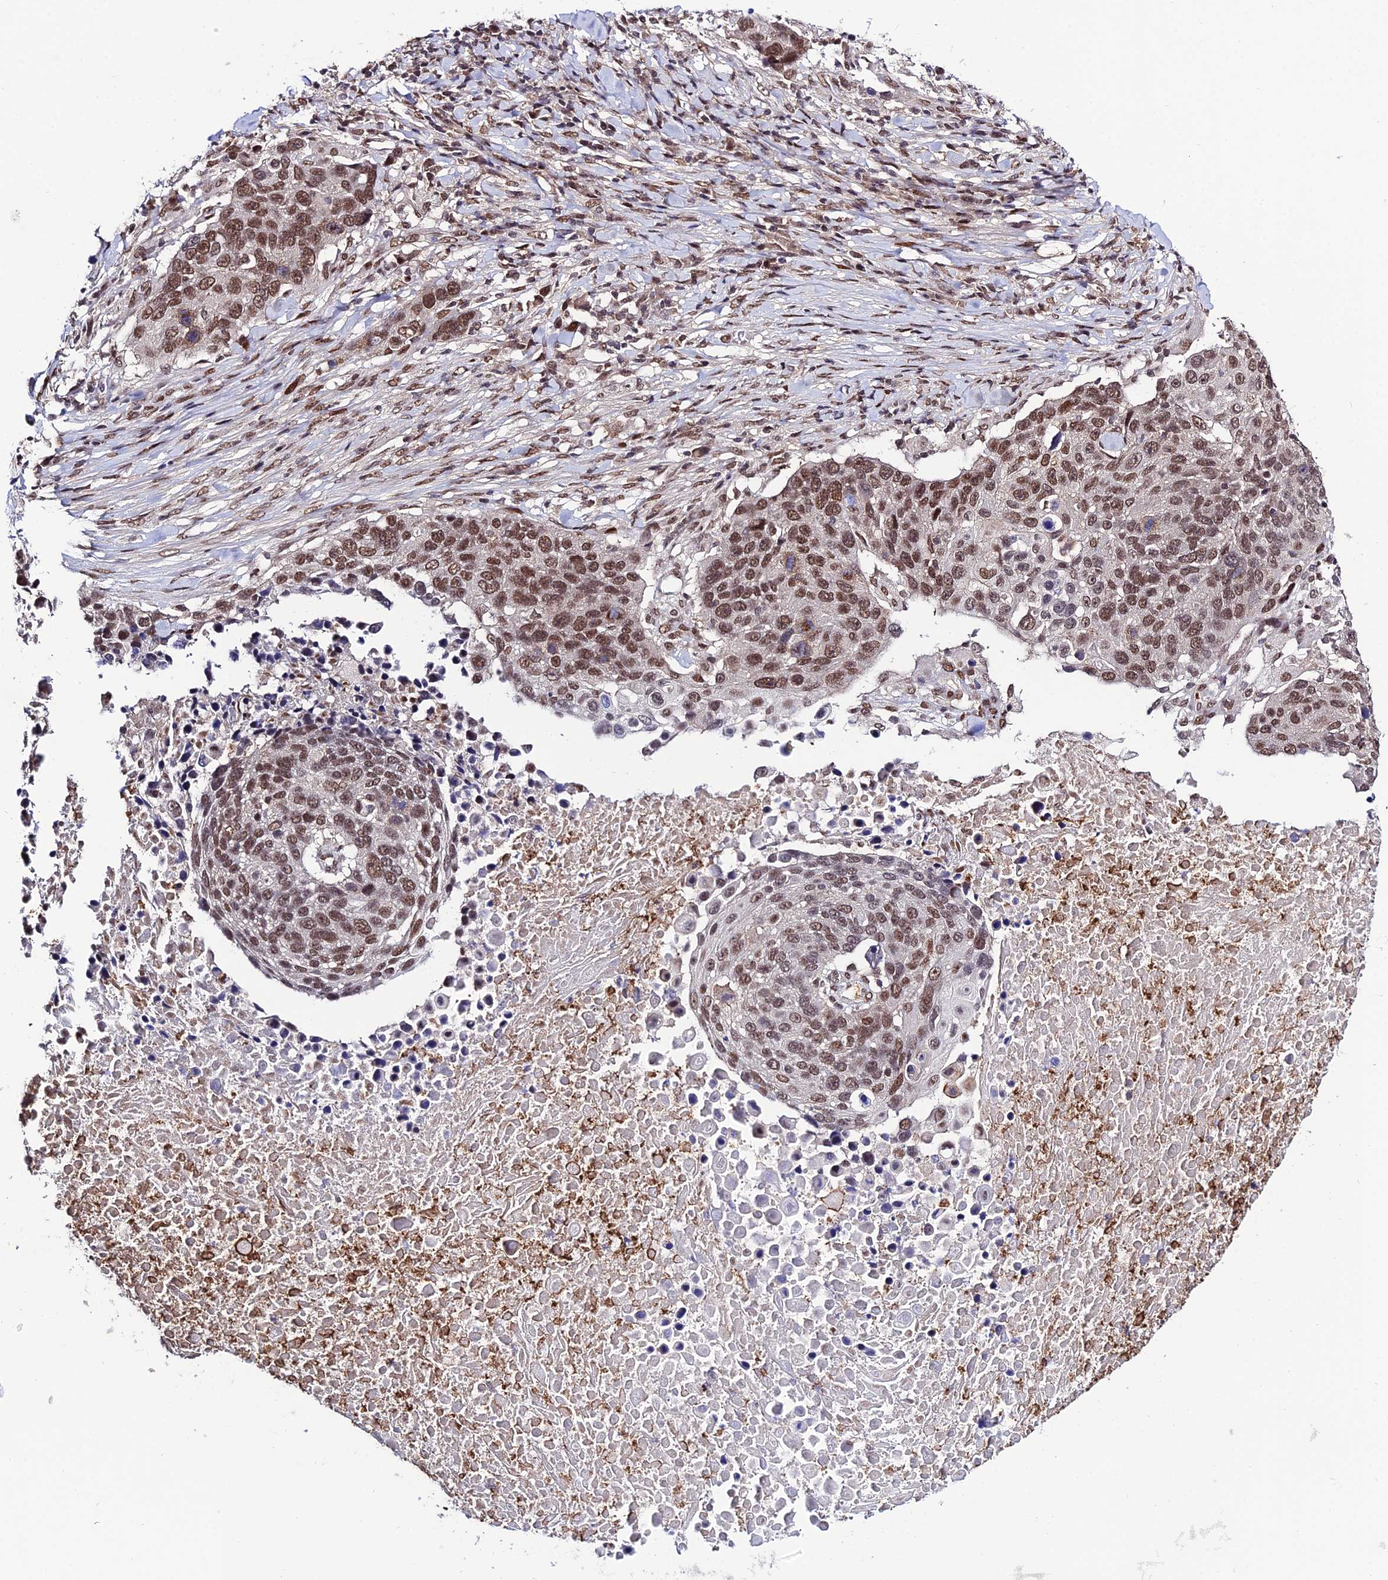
{"staining": {"intensity": "moderate", "quantity": ">75%", "location": "nuclear"}, "tissue": "lung cancer", "cell_type": "Tumor cells", "image_type": "cancer", "snomed": [{"axis": "morphology", "description": "Normal tissue, NOS"}, {"axis": "morphology", "description": "Squamous cell carcinoma, NOS"}, {"axis": "topography", "description": "Lymph node"}, {"axis": "topography", "description": "Lung"}], "caption": "Immunohistochemical staining of human lung cancer (squamous cell carcinoma) reveals moderate nuclear protein expression in approximately >75% of tumor cells.", "gene": "SYT15", "patient": {"sex": "male", "age": 66}}